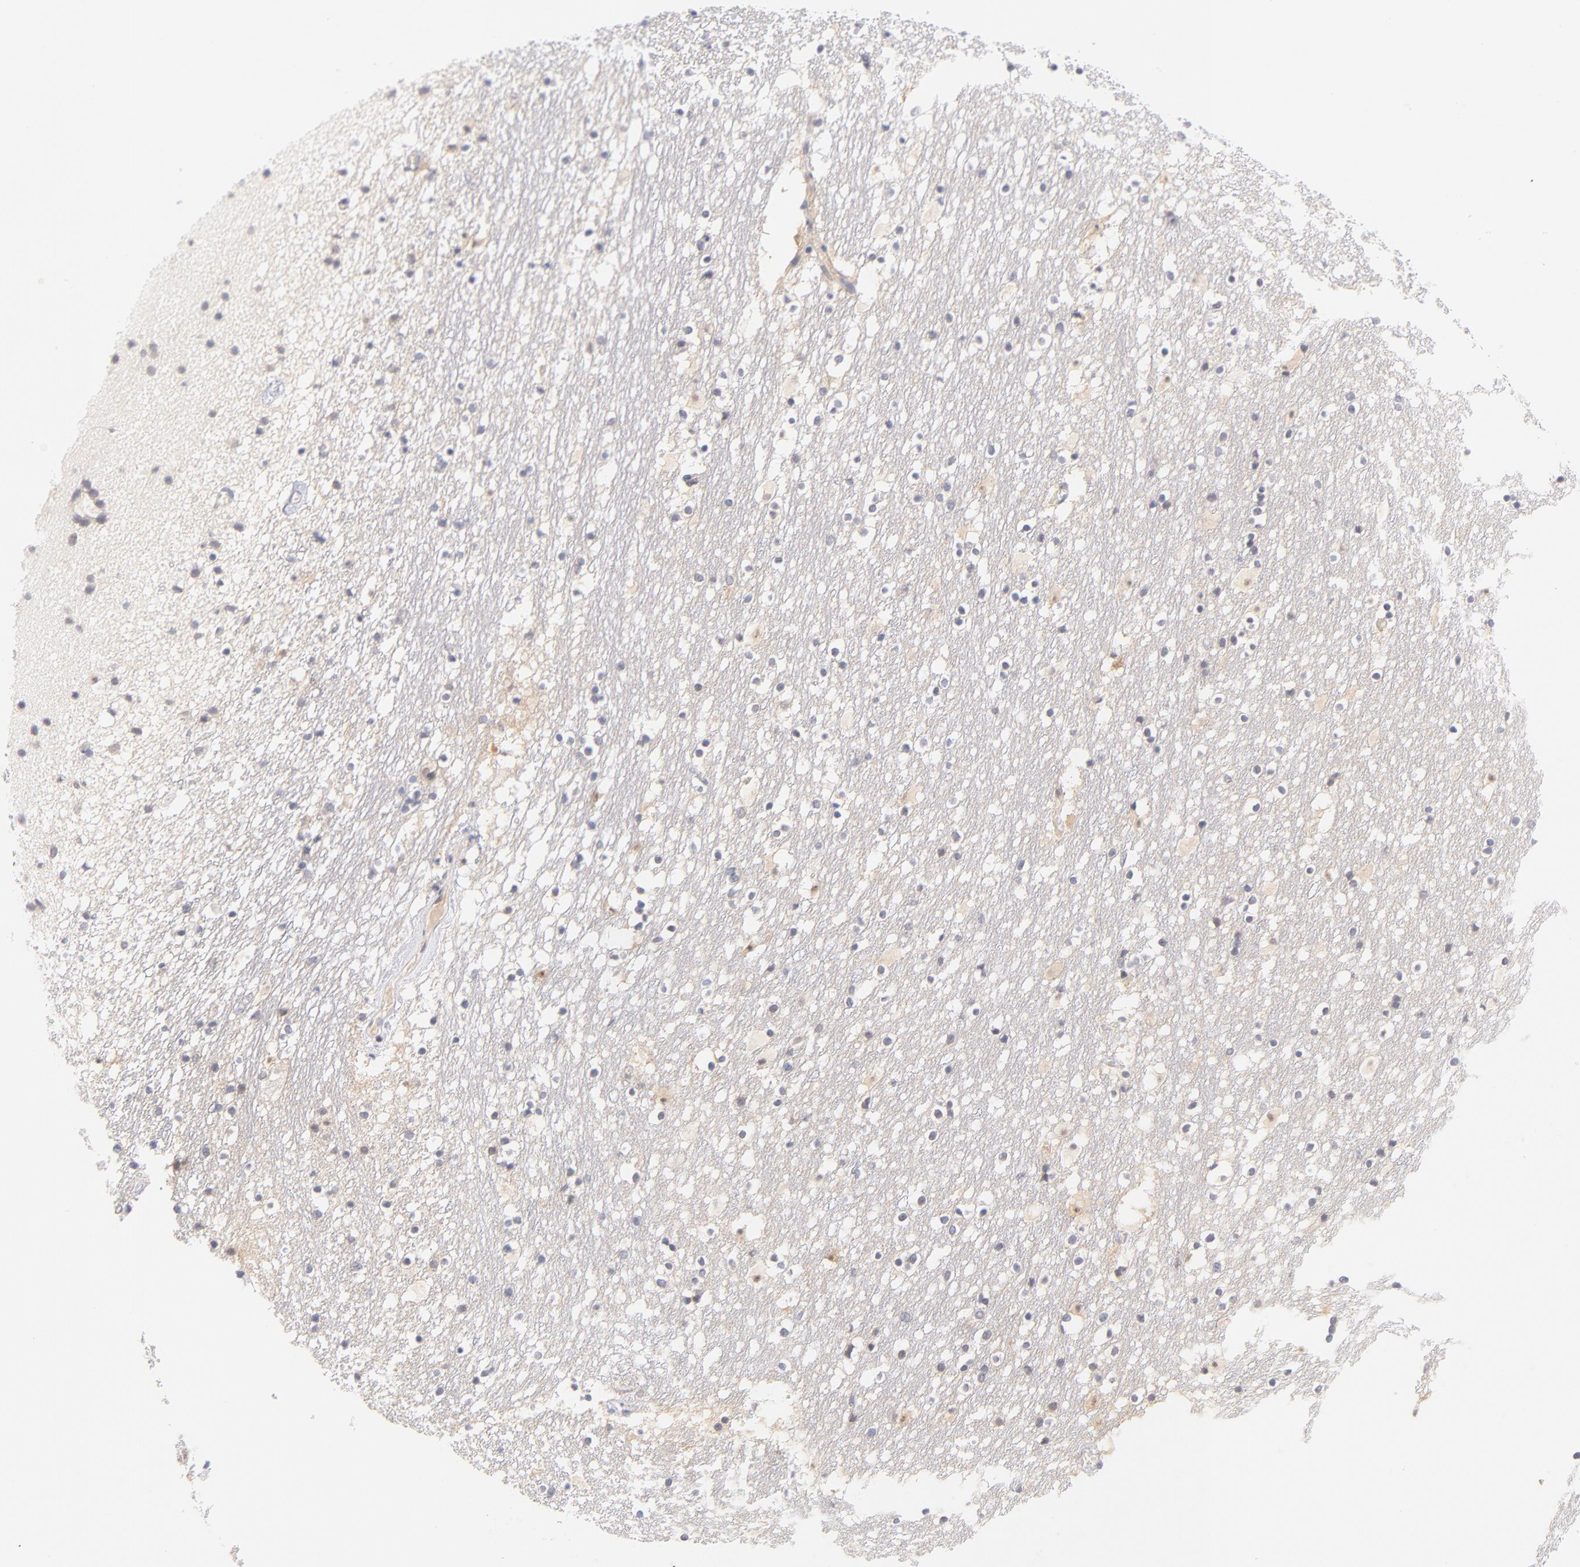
{"staining": {"intensity": "negative", "quantity": "none", "location": "none"}, "tissue": "caudate", "cell_type": "Glial cells", "image_type": "normal", "snomed": [{"axis": "morphology", "description": "Normal tissue, NOS"}, {"axis": "topography", "description": "Lateral ventricle wall"}], "caption": "A high-resolution histopathology image shows IHC staining of benign caudate, which shows no significant expression in glial cells. Brightfield microscopy of IHC stained with DAB (brown) and hematoxylin (blue), captured at high magnification.", "gene": "CASP6", "patient": {"sex": "male", "age": 45}}